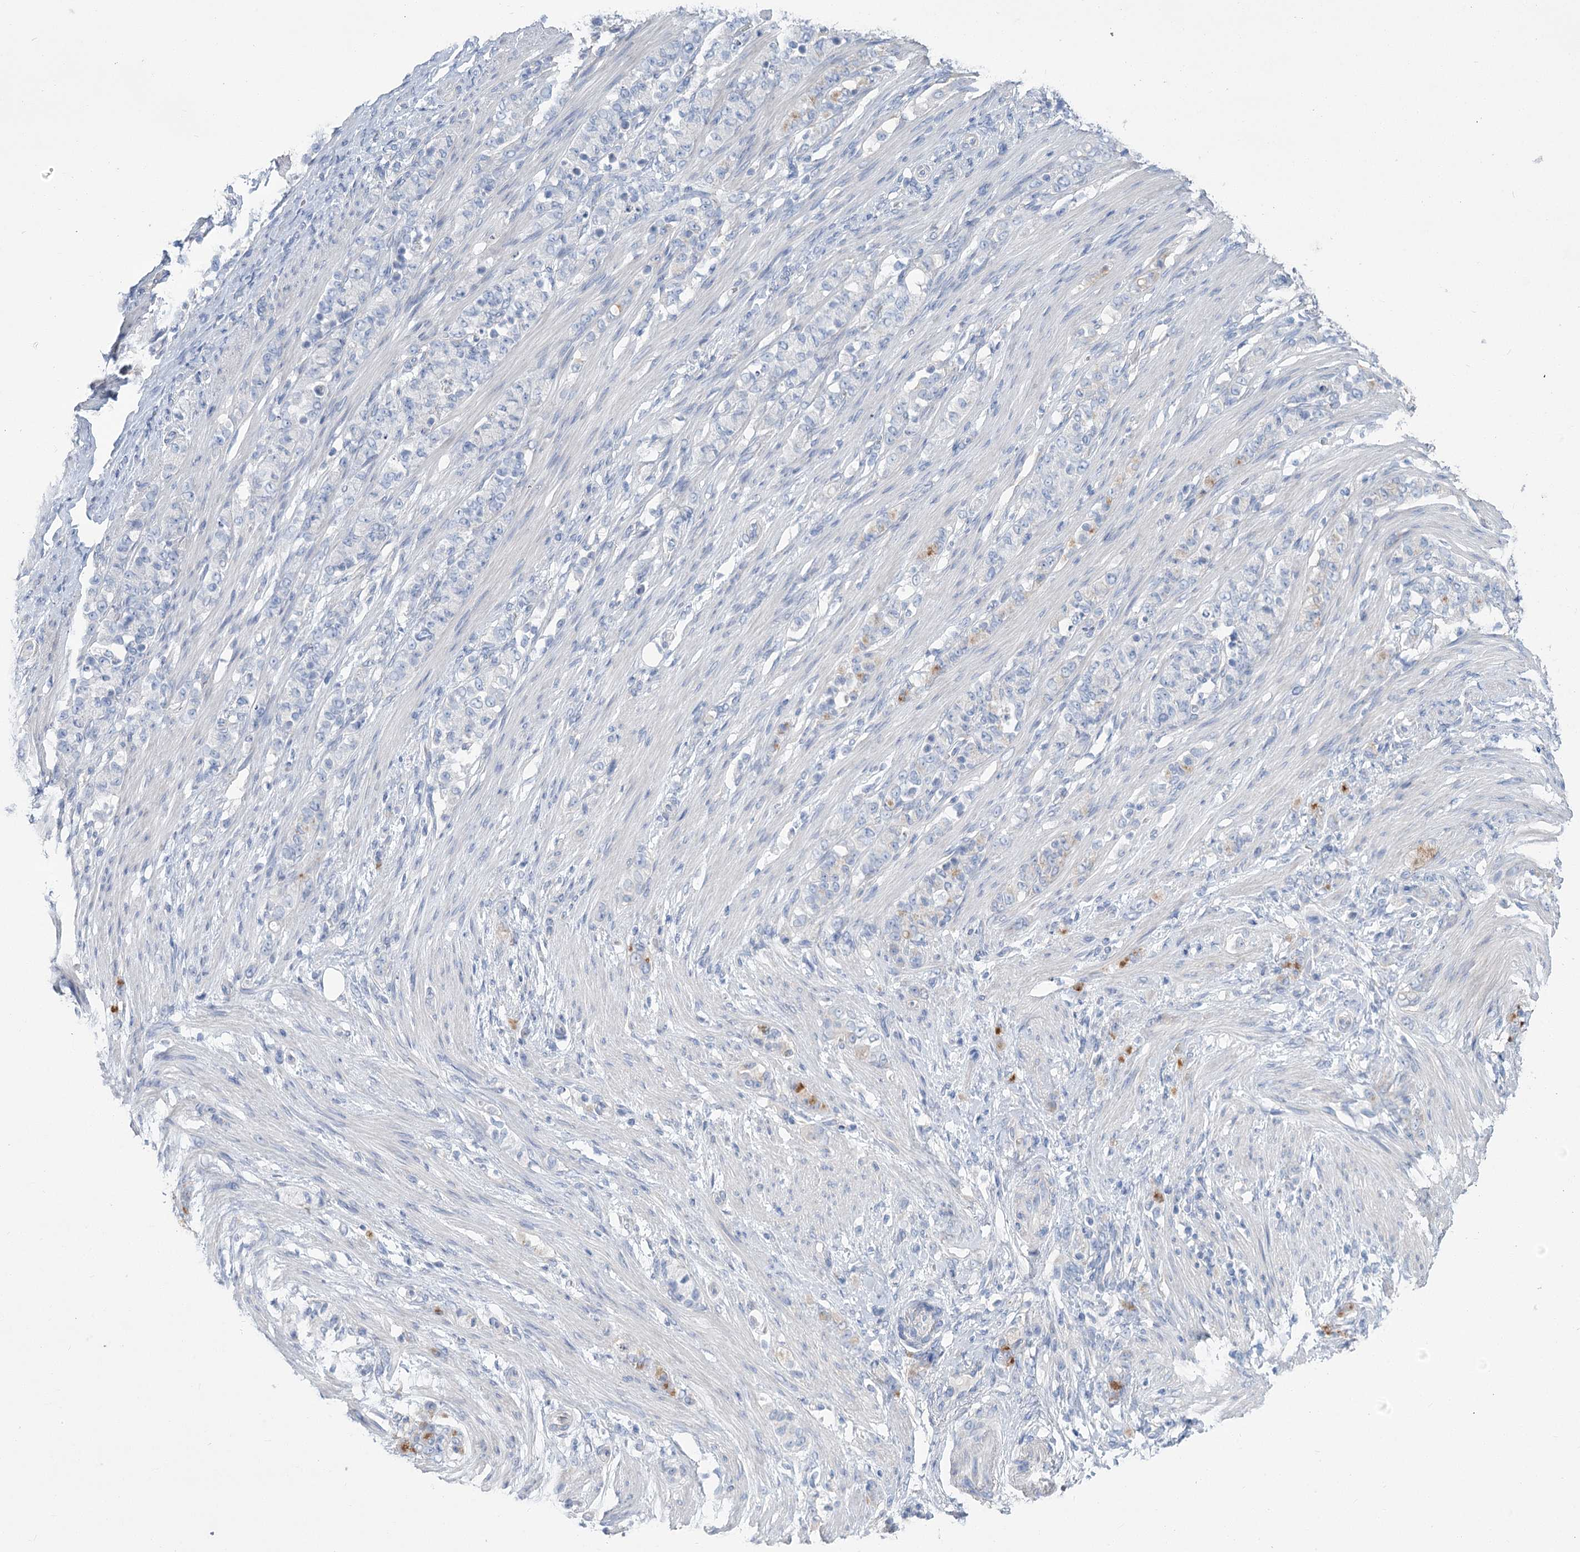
{"staining": {"intensity": "negative", "quantity": "none", "location": "none"}, "tissue": "stomach cancer", "cell_type": "Tumor cells", "image_type": "cancer", "snomed": [{"axis": "morphology", "description": "Adenocarcinoma, NOS"}, {"axis": "topography", "description": "Stomach"}], "caption": "Protein analysis of stomach cancer shows no significant staining in tumor cells.", "gene": "SLC9A3", "patient": {"sex": "female", "age": 79}}